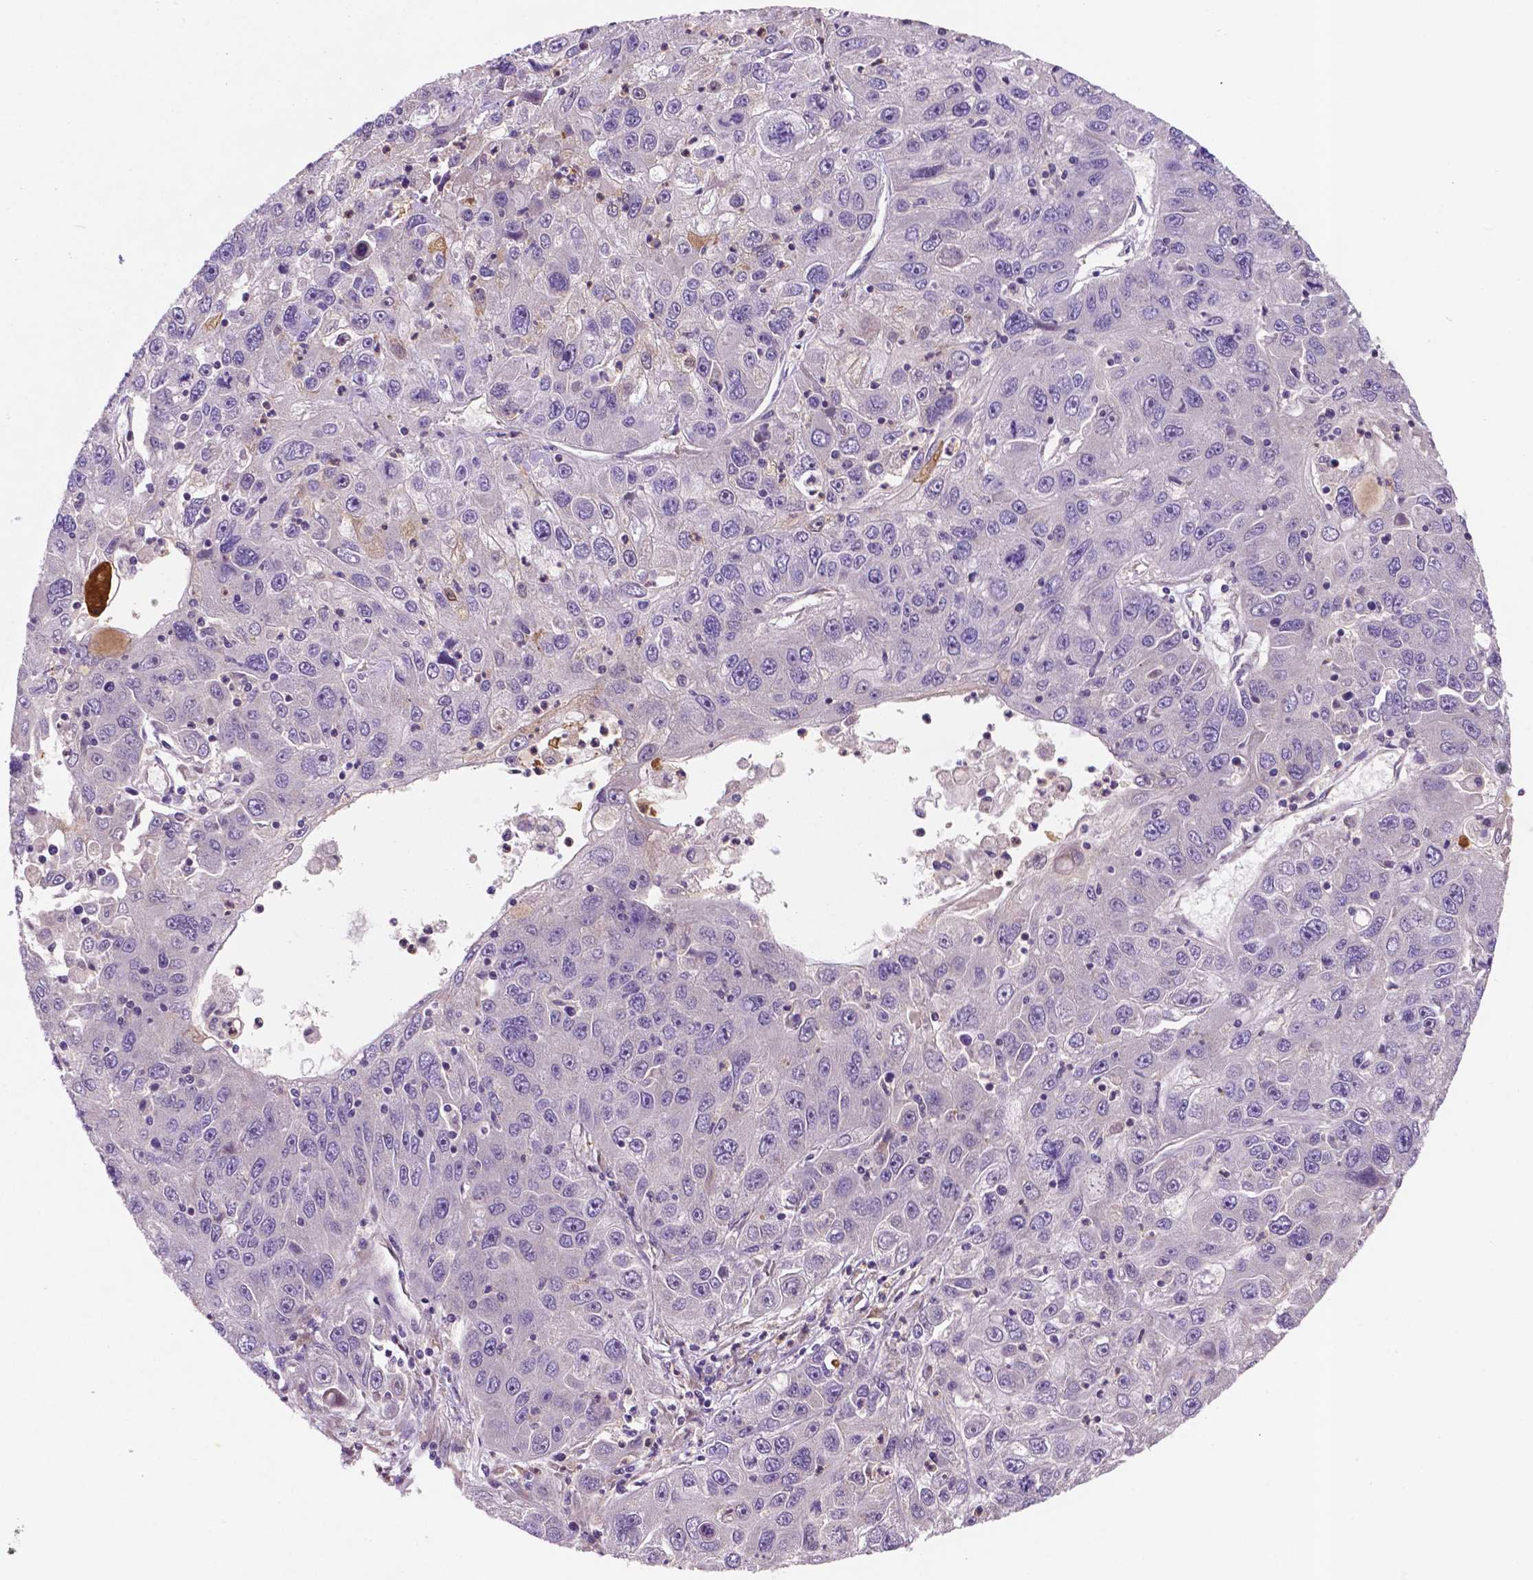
{"staining": {"intensity": "negative", "quantity": "none", "location": "none"}, "tissue": "stomach cancer", "cell_type": "Tumor cells", "image_type": "cancer", "snomed": [{"axis": "morphology", "description": "Adenocarcinoma, NOS"}, {"axis": "topography", "description": "Stomach"}], "caption": "High magnification brightfield microscopy of stomach cancer stained with DAB (3,3'-diaminobenzidine) (brown) and counterstained with hematoxylin (blue): tumor cells show no significant staining.", "gene": "TM4SF20", "patient": {"sex": "male", "age": 56}}